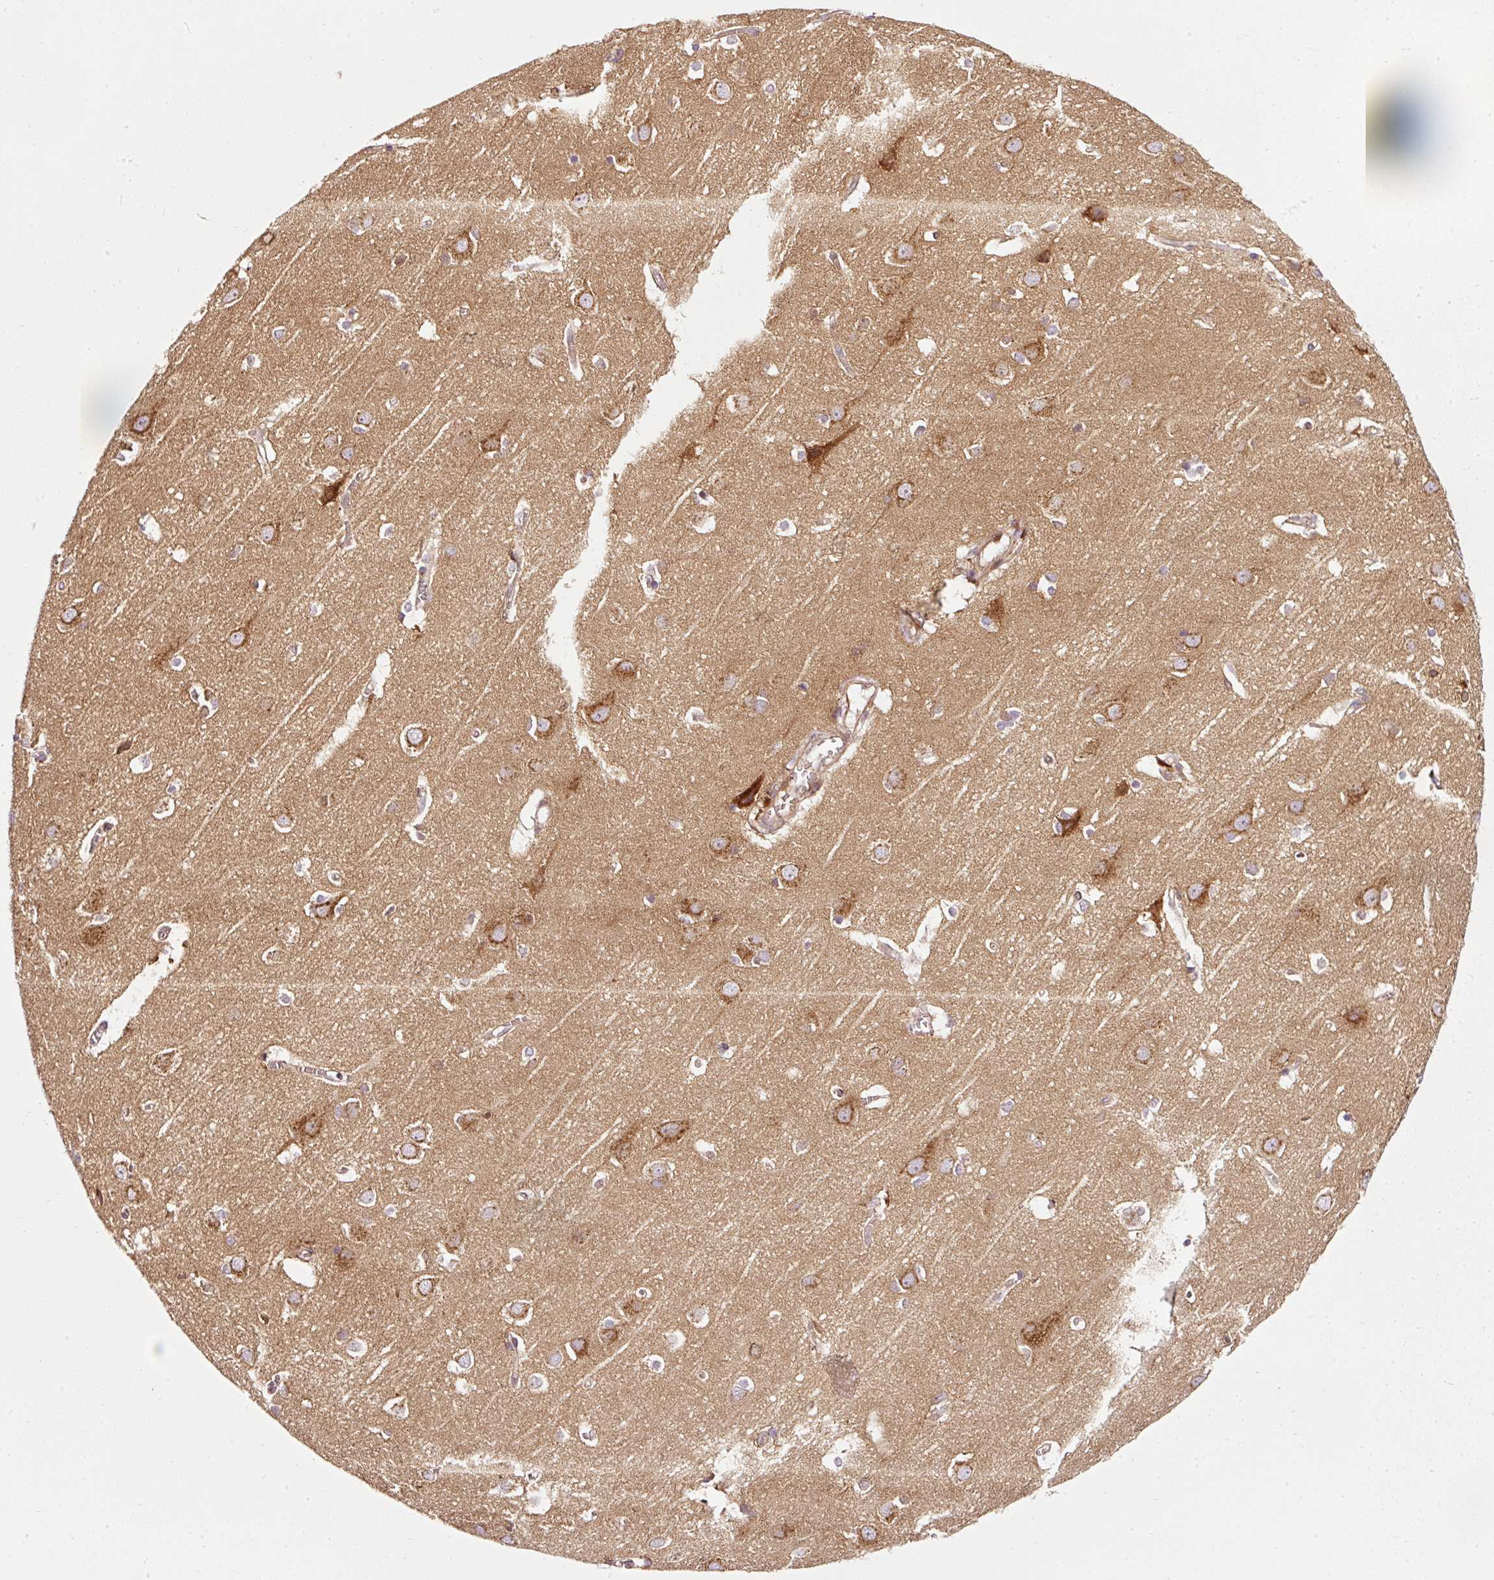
{"staining": {"intensity": "moderate", "quantity": "<25%", "location": "cytoplasmic/membranous"}, "tissue": "cerebral cortex", "cell_type": "Endothelial cells", "image_type": "normal", "snomed": [{"axis": "morphology", "description": "Normal tissue, NOS"}, {"axis": "topography", "description": "Cerebral cortex"}], "caption": "Immunohistochemical staining of unremarkable human cerebral cortex shows moderate cytoplasmic/membranous protein positivity in approximately <25% of endothelial cells.", "gene": "NAPA", "patient": {"sex": "male", "age": 37}}